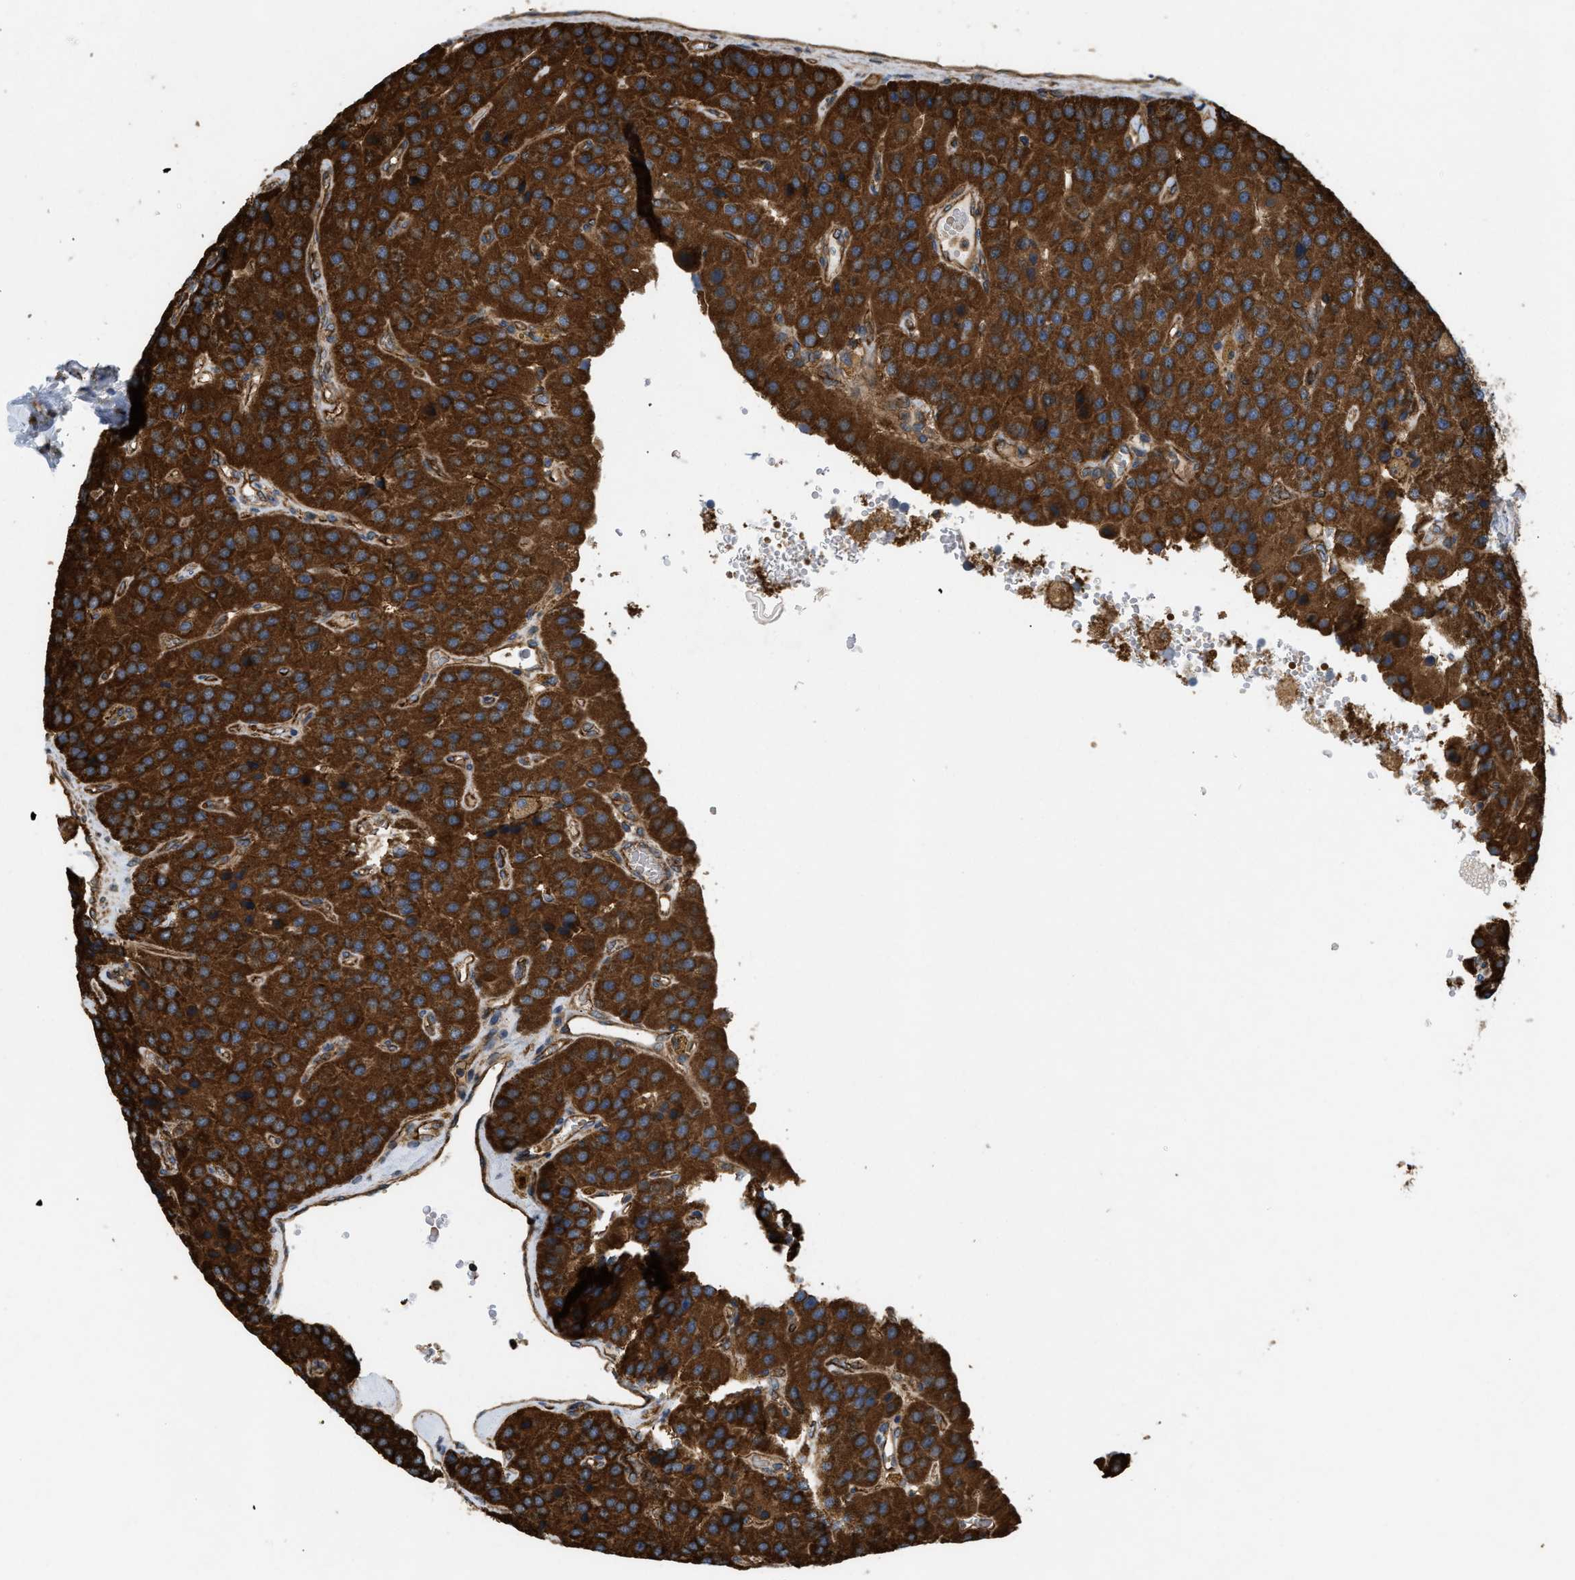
{"staining": {"intensity": "strong", "quantity": ">75%", "location": "cytoplasmic/membranous"}, "tissue": "parathyroid gland", "cell_type": "Glandular cells", "image_type": "normal", "snomed": [{"axis": "morphology", "description": "Normal tissue, NOS"}, {"axis": "morphology", "description": "Adenoma, NOS"}, {"axis": "topography", "description": "Parathyroid gland"}], "caption": "High-magnification brightfield microscopy of unremarkable parathyroid gland stained with DAB (3,3'-diaminobenzidine) (brown) and counterstained with hematoxylin (blue). glandular cells exhibit strong cytoplasmic/membranous positivity is appreciated in approximately>75% of cells. (IHC, brightfield microscopy, high magnification).", "gene": "GNB4", "patient": {"sex": "female", "age": 86}}